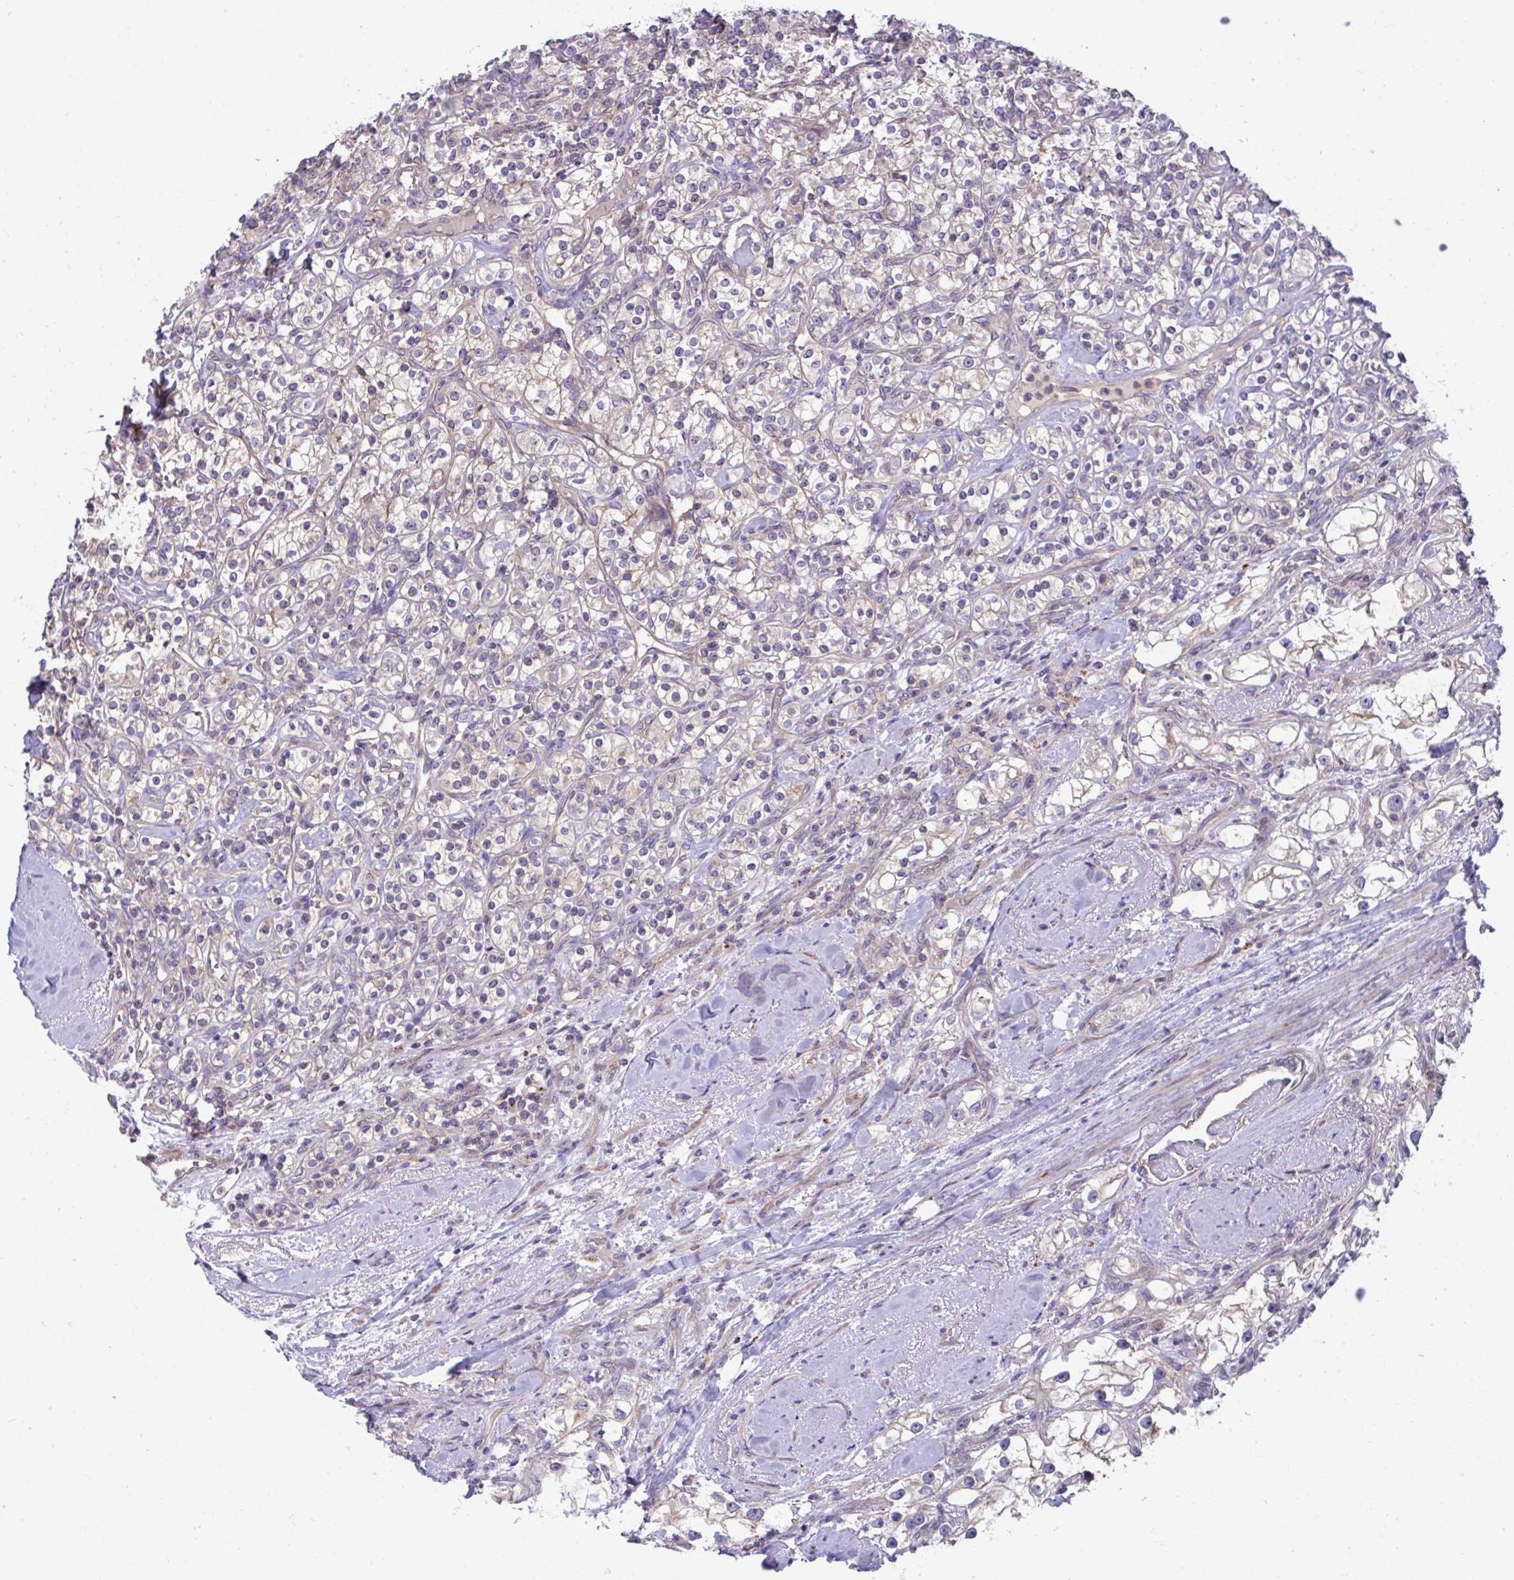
{"staining": {"intensity": "weak", "quantity": "<25%", "location": "cytoplasmic/membranous"}, "tissue": "renal cancer", "cell_type": "Tumor cells", "image_type": "cancer", "snomed": [{"axis": "morphology", "description": "Adenocarcinoma, NOS"}, {"axis": "topography", "description": "Kidney"}], "caption": "An IHC histopathology image of renal adenocarcinoma is shown. There is no staining in tumor cells of renal adenocarcinoma.", "gene": "IST1", "patient": {"sex": "male", "age": 77}}